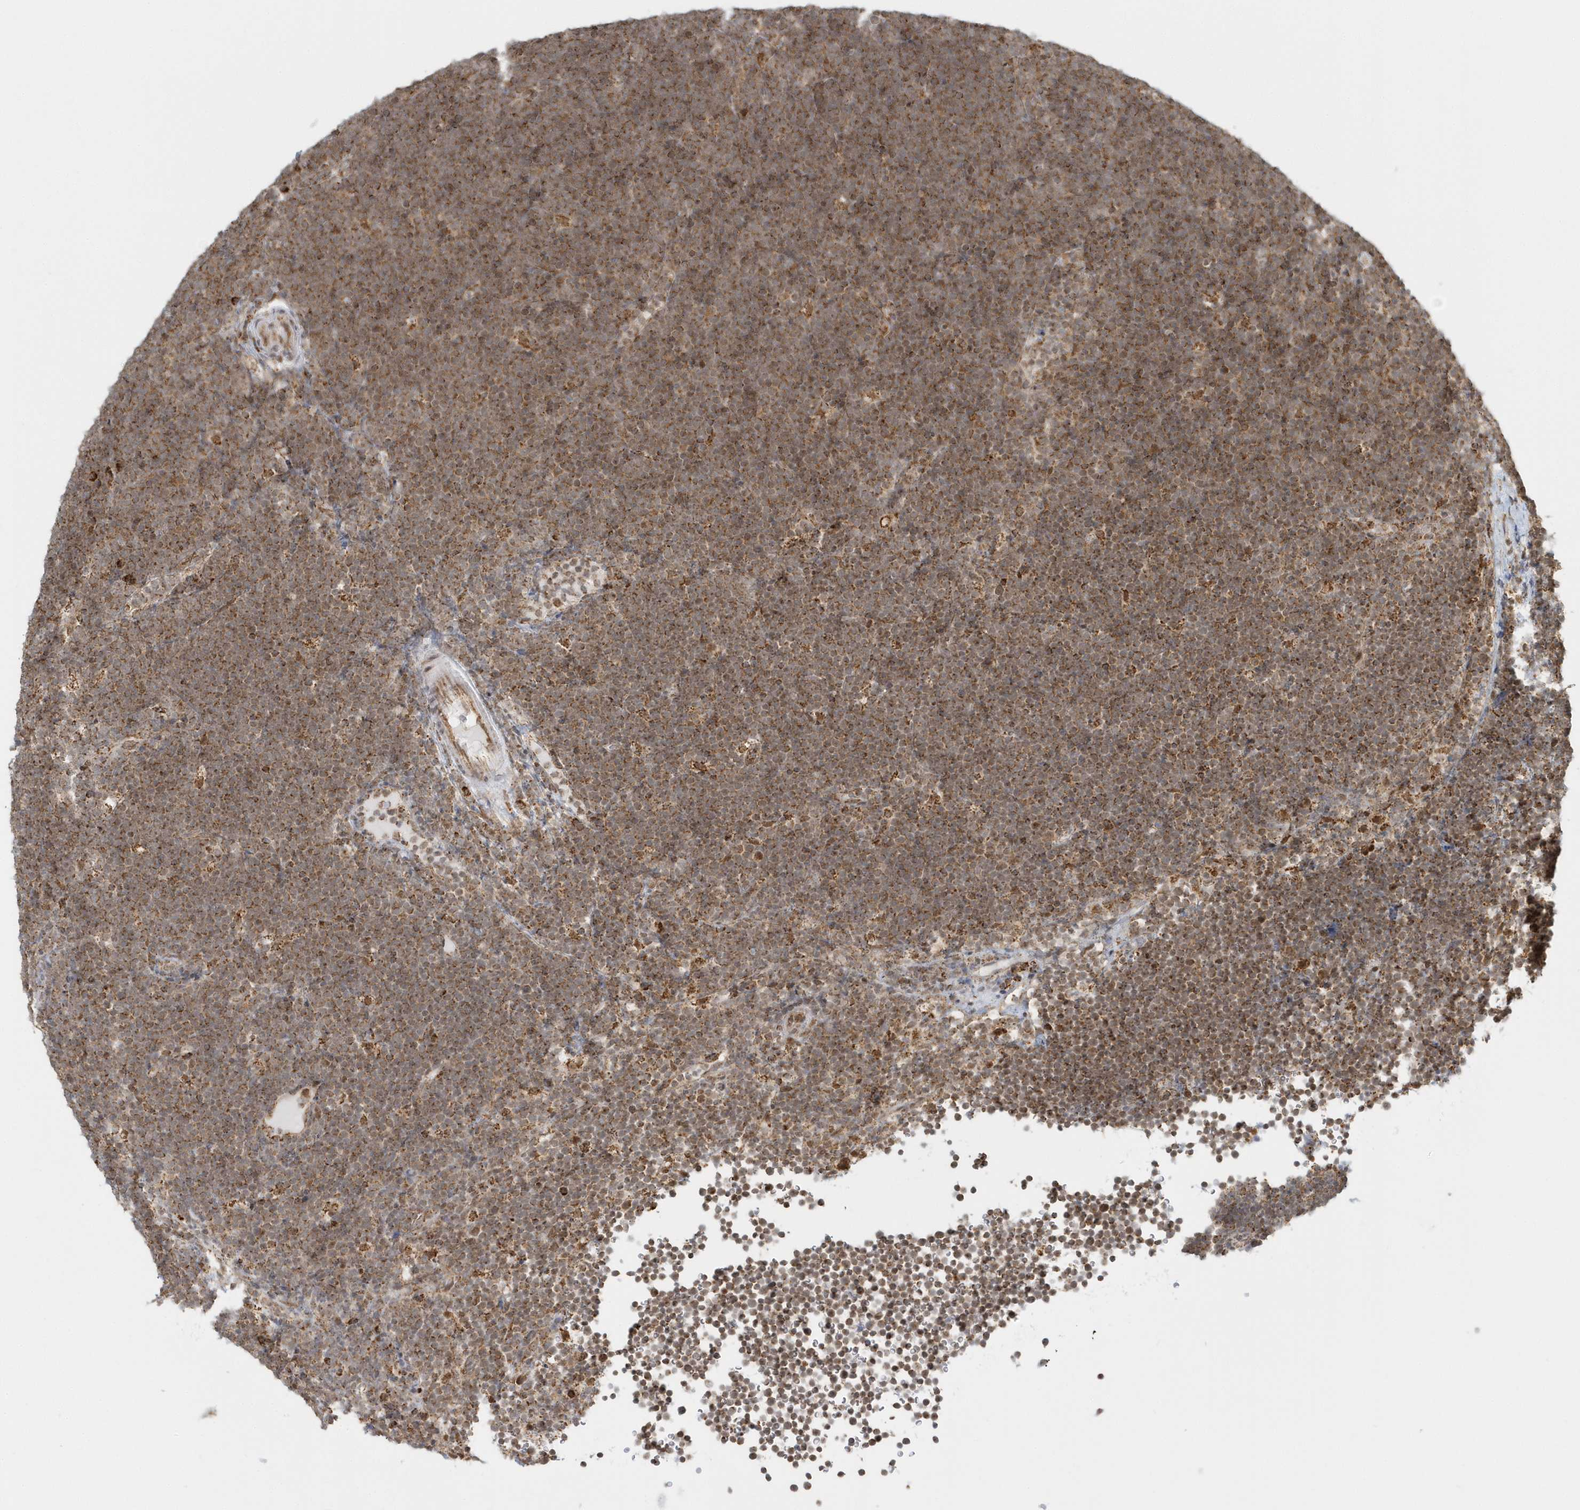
{"staining": {"intensity": "moderate", "quantity": ">75%", "location": "cytoplasmic/membranous"}, "tissue": "lymphoma", "cell_type": "Tumor cells", "image_type": "cancer", "snomed": [{"axis": "morphology", "description": "Malignant lymphoma, non-Hodgkin's type, High grade"}, {"axis": "topography", "description": "Lymph node"}], "caption": "Immunohistochemistry image of neoplastic tissue: human lymphoma stained using immunohistochemistry (IHC) demonstrates medium levels of moderate protein expression localized specifically in the cytoplasmic/membranous of tumor cells, appearing as a cytoplasmic/membranous brown color.", "gene": "PSMD6", "patient": {"sex": "male", "age": 13}}